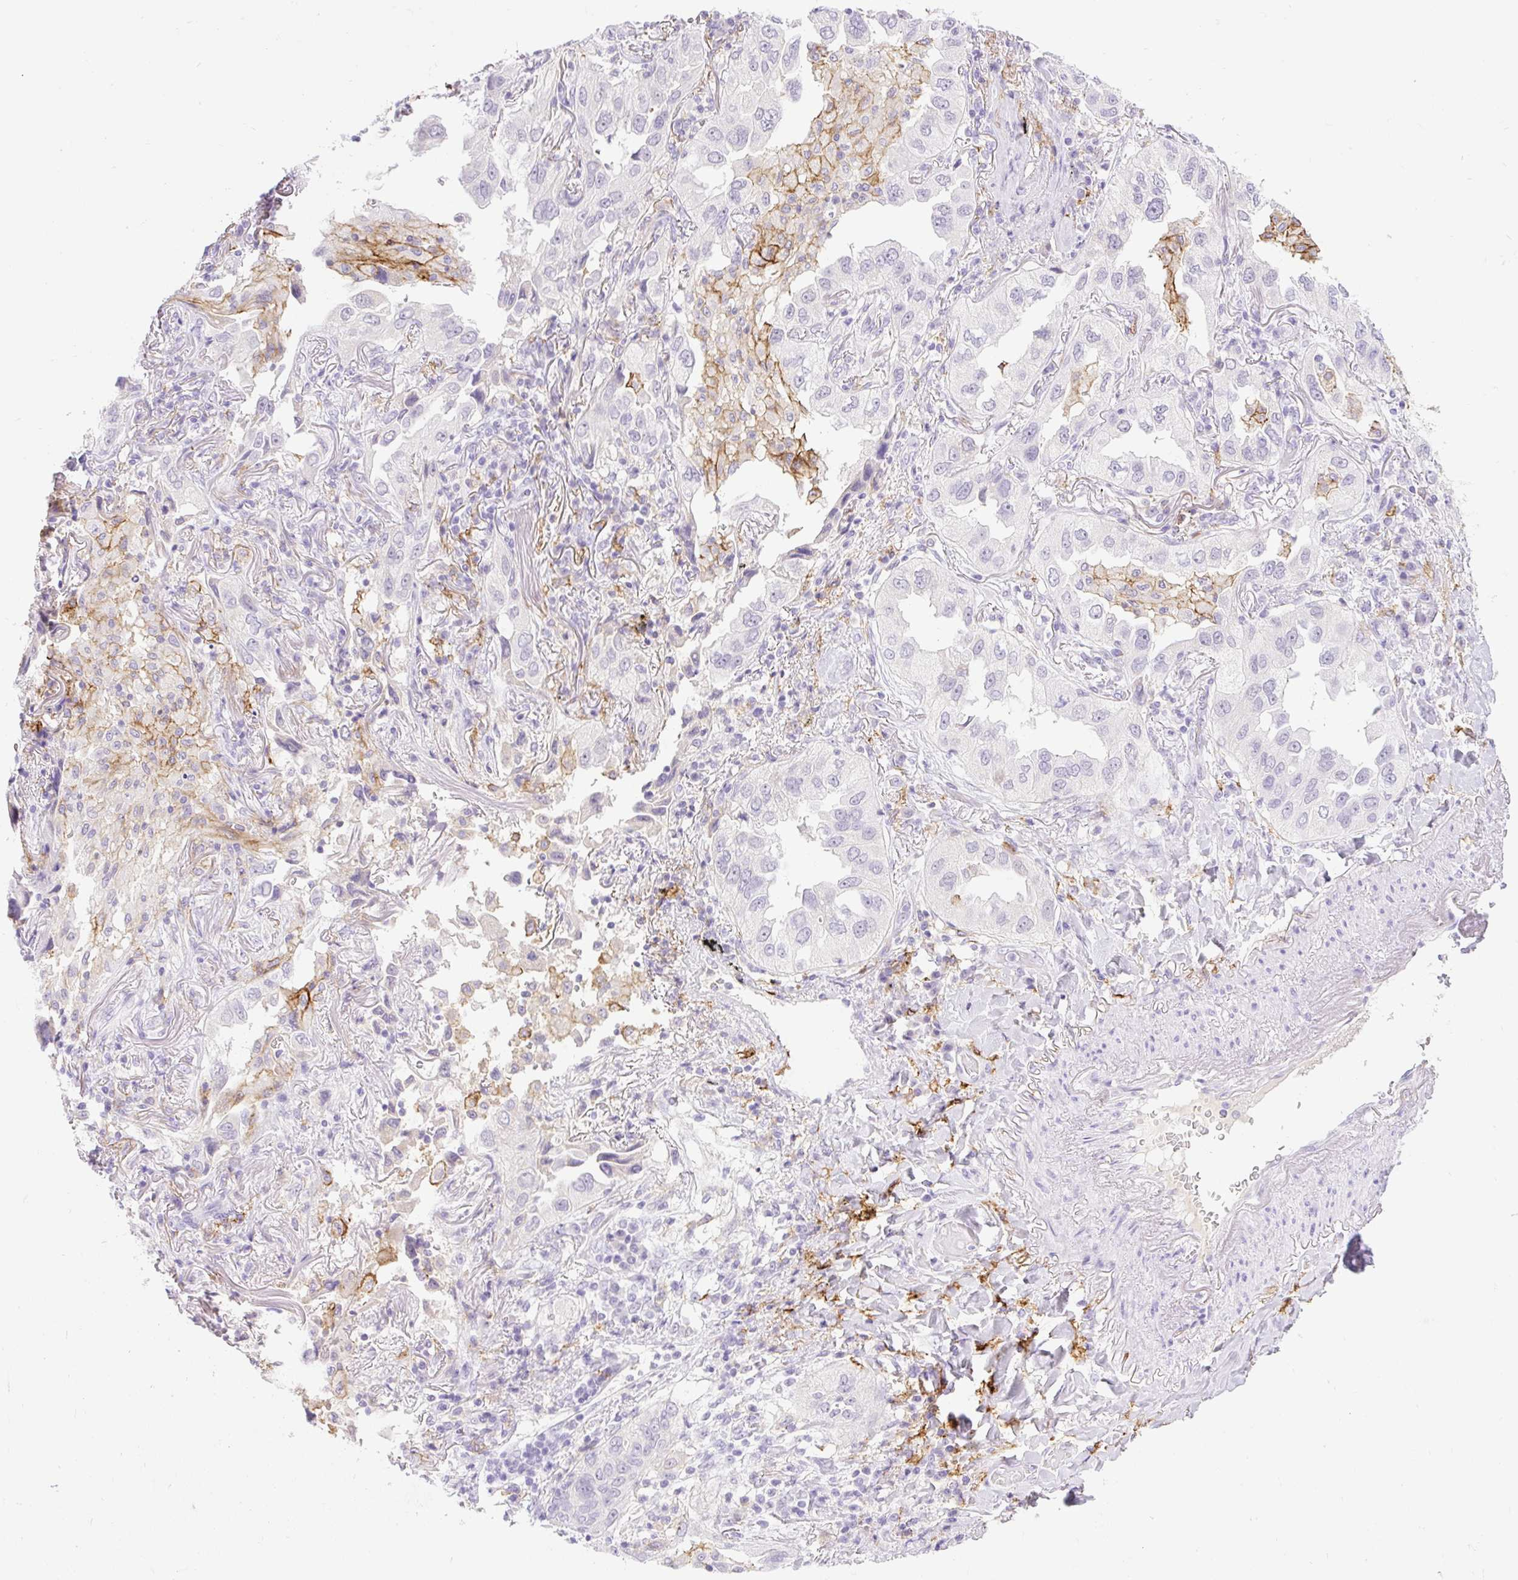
{"staining": {"intensity": "negative", "quantity": "none", "location": "none"}, "tissue": "lung cancer", "cell_type": "Tumor cells", "image_type": "cancer", "snomed": [{"axis": "morphology", "description": "Adenocarcinoma, NOS"}, {"axis": "topography", "description": "Lung"}], "caption": "Immunohistochemistry histopathology image of adenocarcinoma (lung) stained for a protein (brown), which displays no staining in tumor cells.", "gene": "SIGLEC1", "patient": {"sex": "female", "age": 69}}